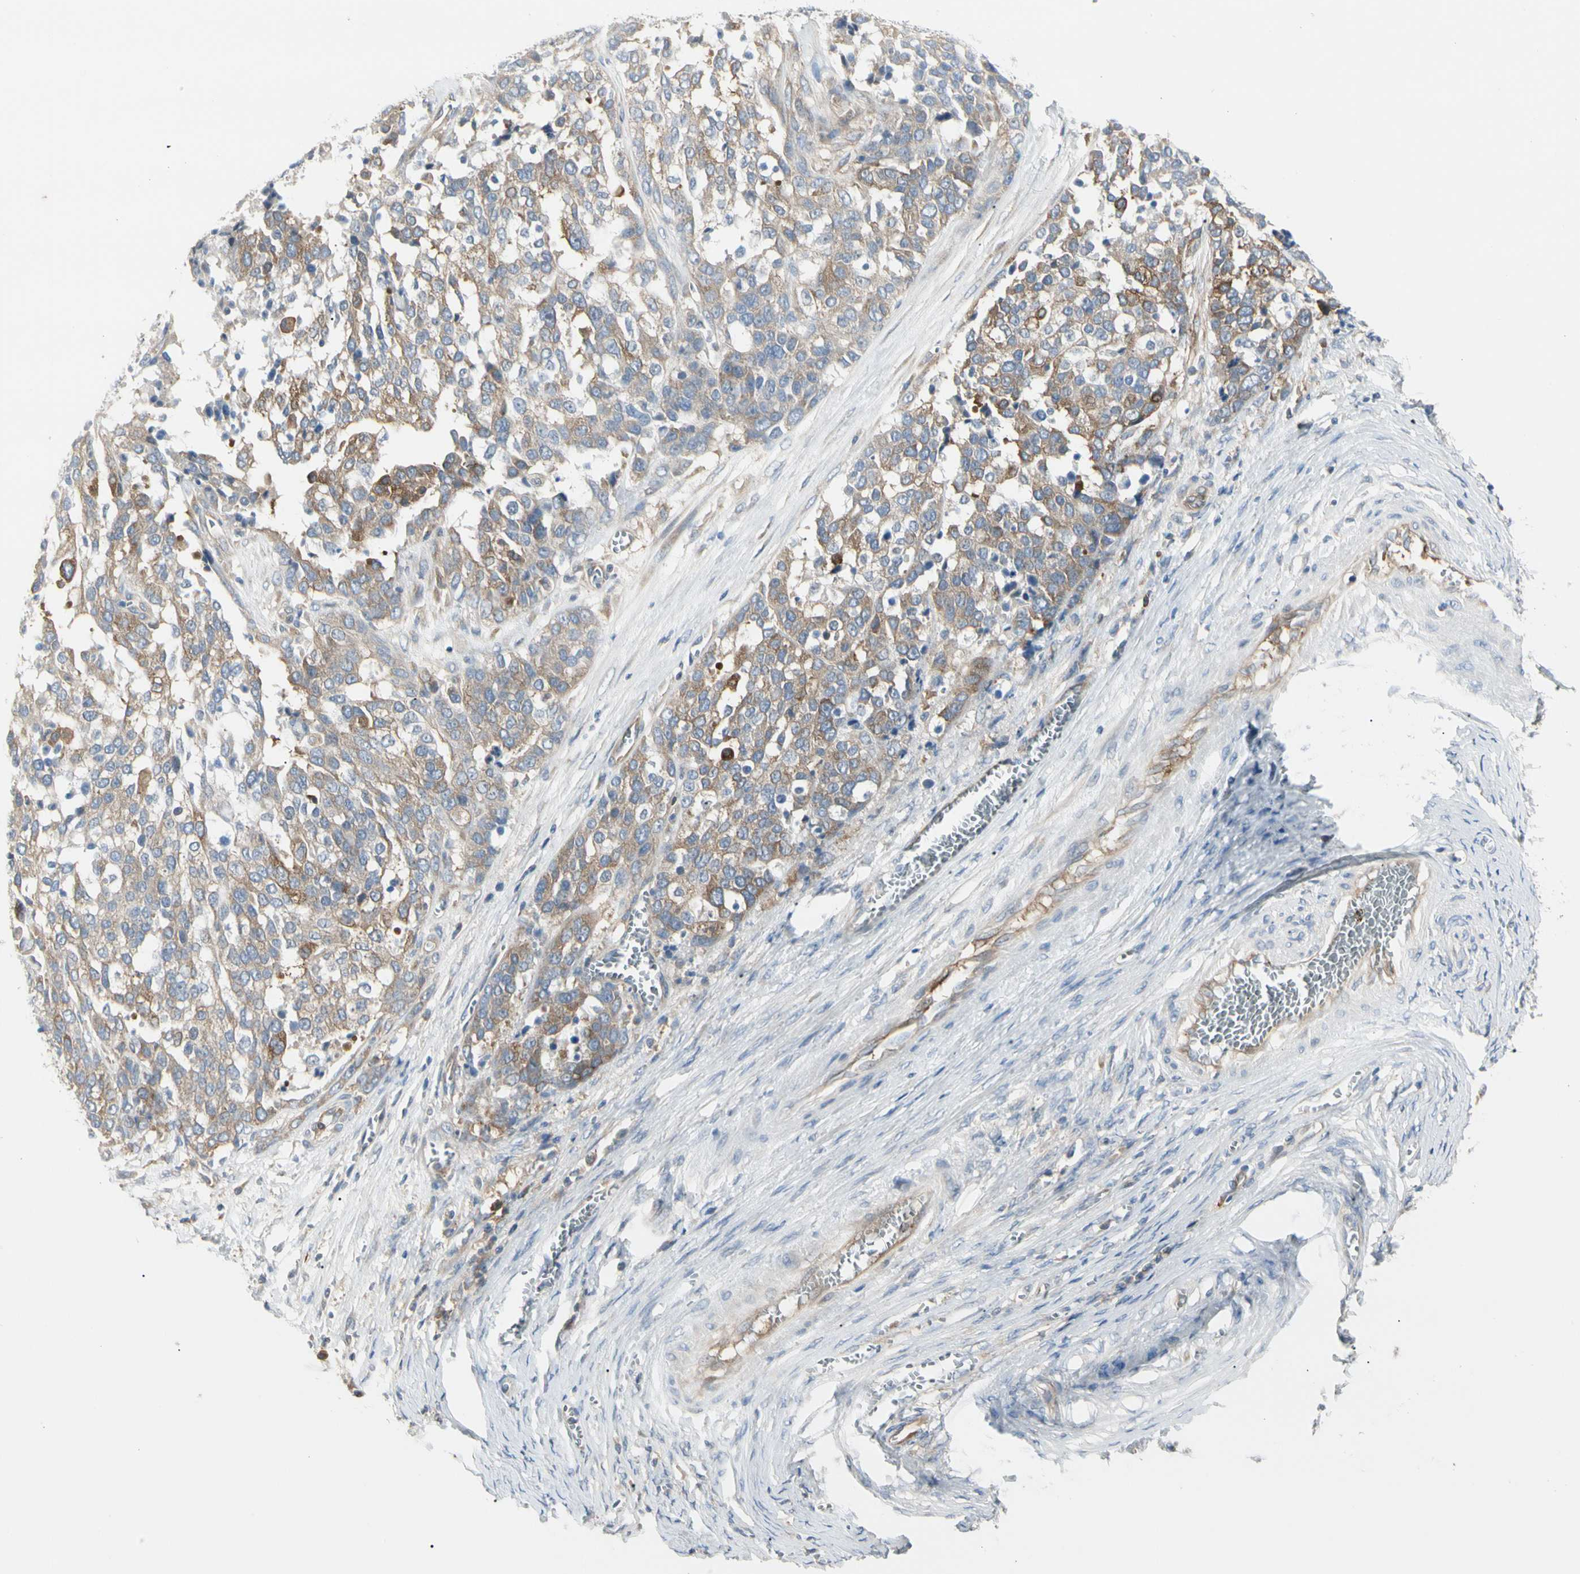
{"staining": {"intensity": "moderate", "quantity": ">75%", "location": "cytoplasmic/membranous"}, "tissue": "ovarian cancer", "cell_type": "Tumor cells", "image_type": "cancer", "snomed": [{"axis": "morphology", "description": "Cystadenocarcinoma, serous, NOS"}, {"axis": "topography", "description": "Ovary"}], "caption": "Tumor cells show moderate cytoplasmic/membranous staining in about >75% of cells in ovarian serous cystadenocarcinoma.", "gene": "NFKB2", "patient": {"sex": "female", "age": 44}}